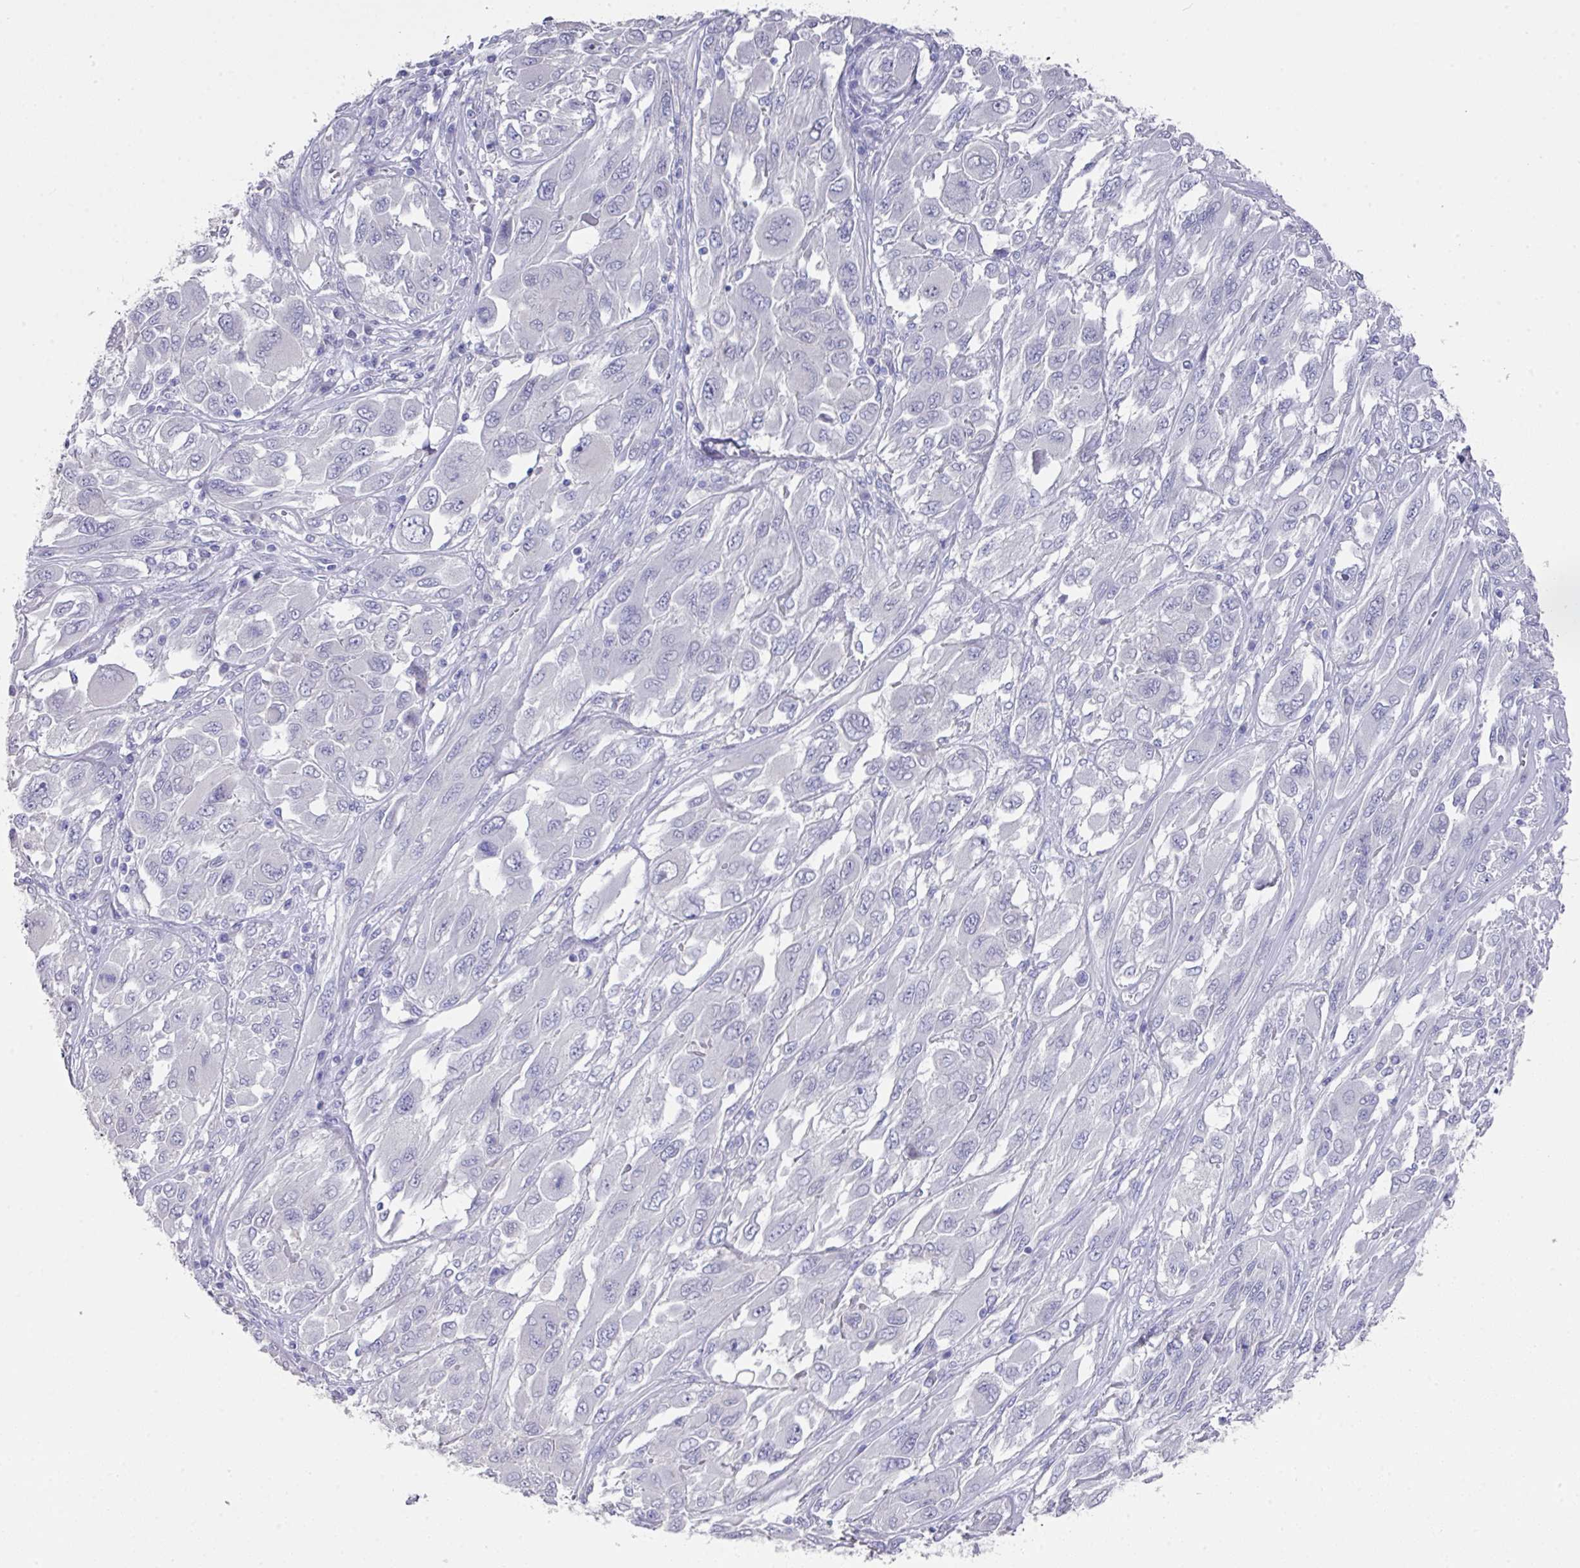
{"staining": {"intensity": "negative", "quantity": "none", "location": "none"}, "tissue": "melanoma", "cell_type": "Tumor cells", "image_type": "cancer", "snomed": [{"axis": "morphology", "description": "Malignant melanoma, NOS"}, {"axis": "topography", "description": "Skin"}], "caption": "Immunohistochemistry (IHC) image of neoplastic tissue: human melanoma stained with DAB displays no significant protein staining in tumor cells.", "gene": "DAZL", "patient": {"sex": "female", "age": 91}}